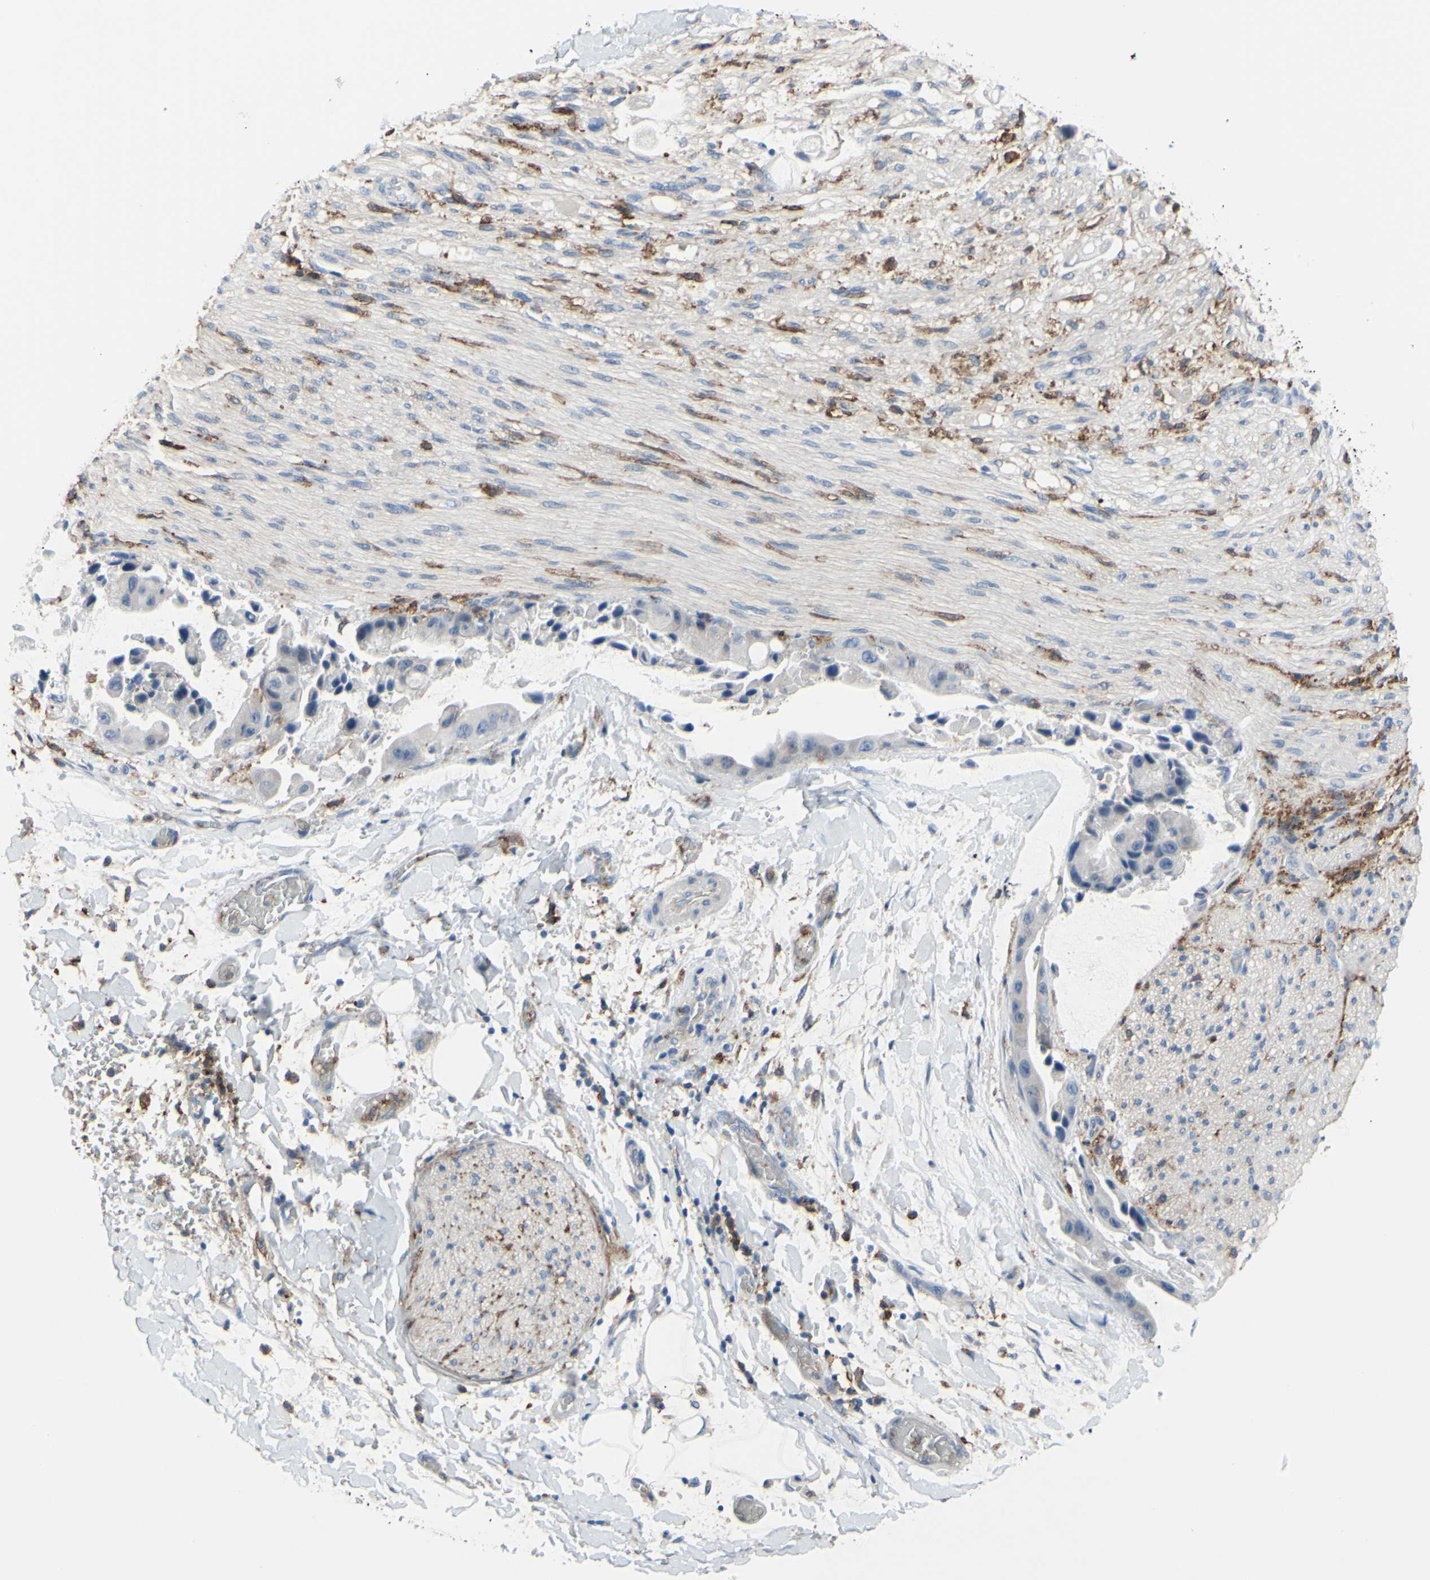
{"staining": {"intensity": "negative", "quantity": "none", "location": "none"}, "tissue": "adipose tissue", "cell_type": "Adipocytes", "image_type": "normal", "snomed": [{"axis": "morphology", "description": "Normal tissue, NOS"}, {"axis": "morphology", "description": "Cholangiocarcinoma"}, {"axis": "topography", "description": "Liver"}, {"axis": "topography", "description": "Peripheral nerve tissue"}], "caption": "High magnification brightfield microscopy of unremarkable adipose tissue stained with DAB (brown) and counterstained with hematoxylin (blue): adipocytes show no significant positivity. Nuclei are stained in blue.", "gene": "FCGR2A", "patient": {"sex": "male", "age": 50}}